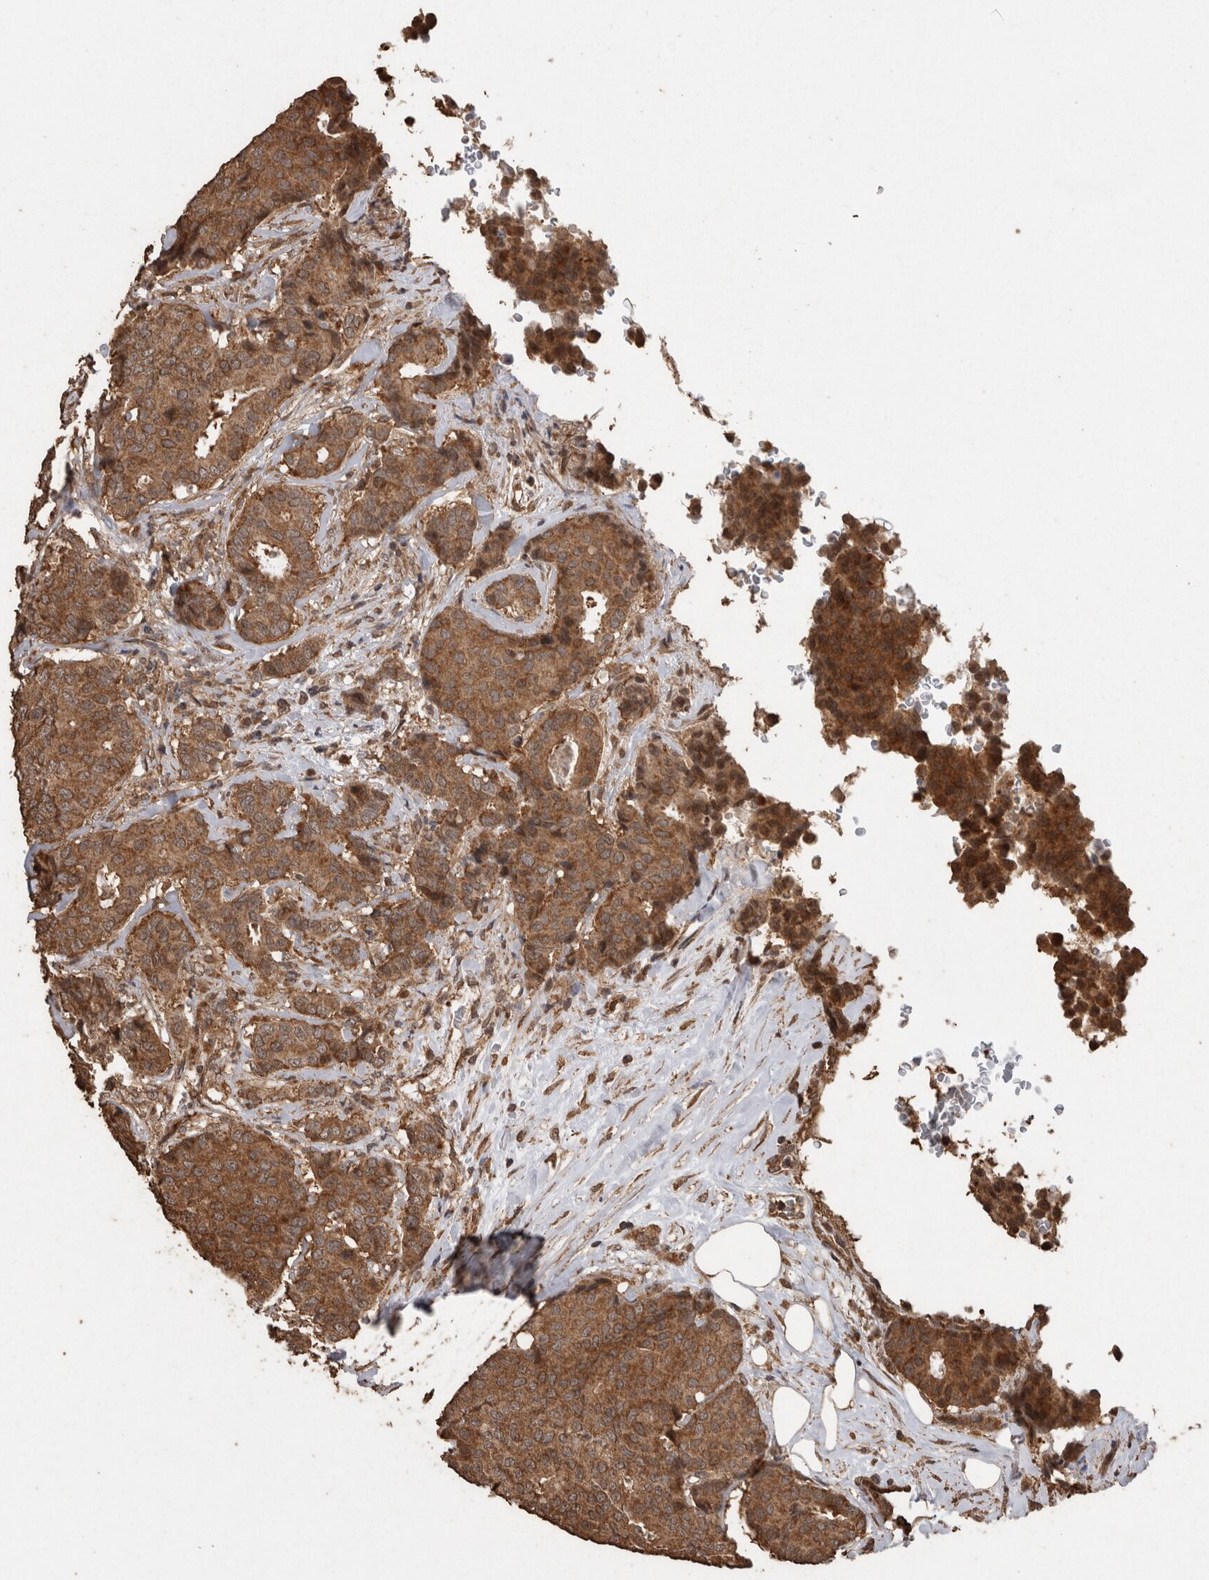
{"staining": {"intensity": "moderate", "quantity": ">75%", "location": "cytoplasmic/membranous"}, "tissue": "breast cancer", "cell_type": "Tumor cells", "image_type": "cancer", "snomed": [{"axis": "morphology", "description": "Duct carcinoma"}, {"axis": "topography", "description": "Breast"}], "caption": "IHC (DAB (3,3'-diaminobenzidine)) staining of breast cancer (invasive ductal carcinoma) displays moderate cytoplasmic/membranous protein positivity in approximately >75% of tumor cells. Using DAB (3,3'-diaminobenzidine) (brown) and hematoxylin (blue) stains, captured at high magnification using brightfield microscopy.", "gene": "PINK1", "patient": {"sex": "female", "age": 75}}